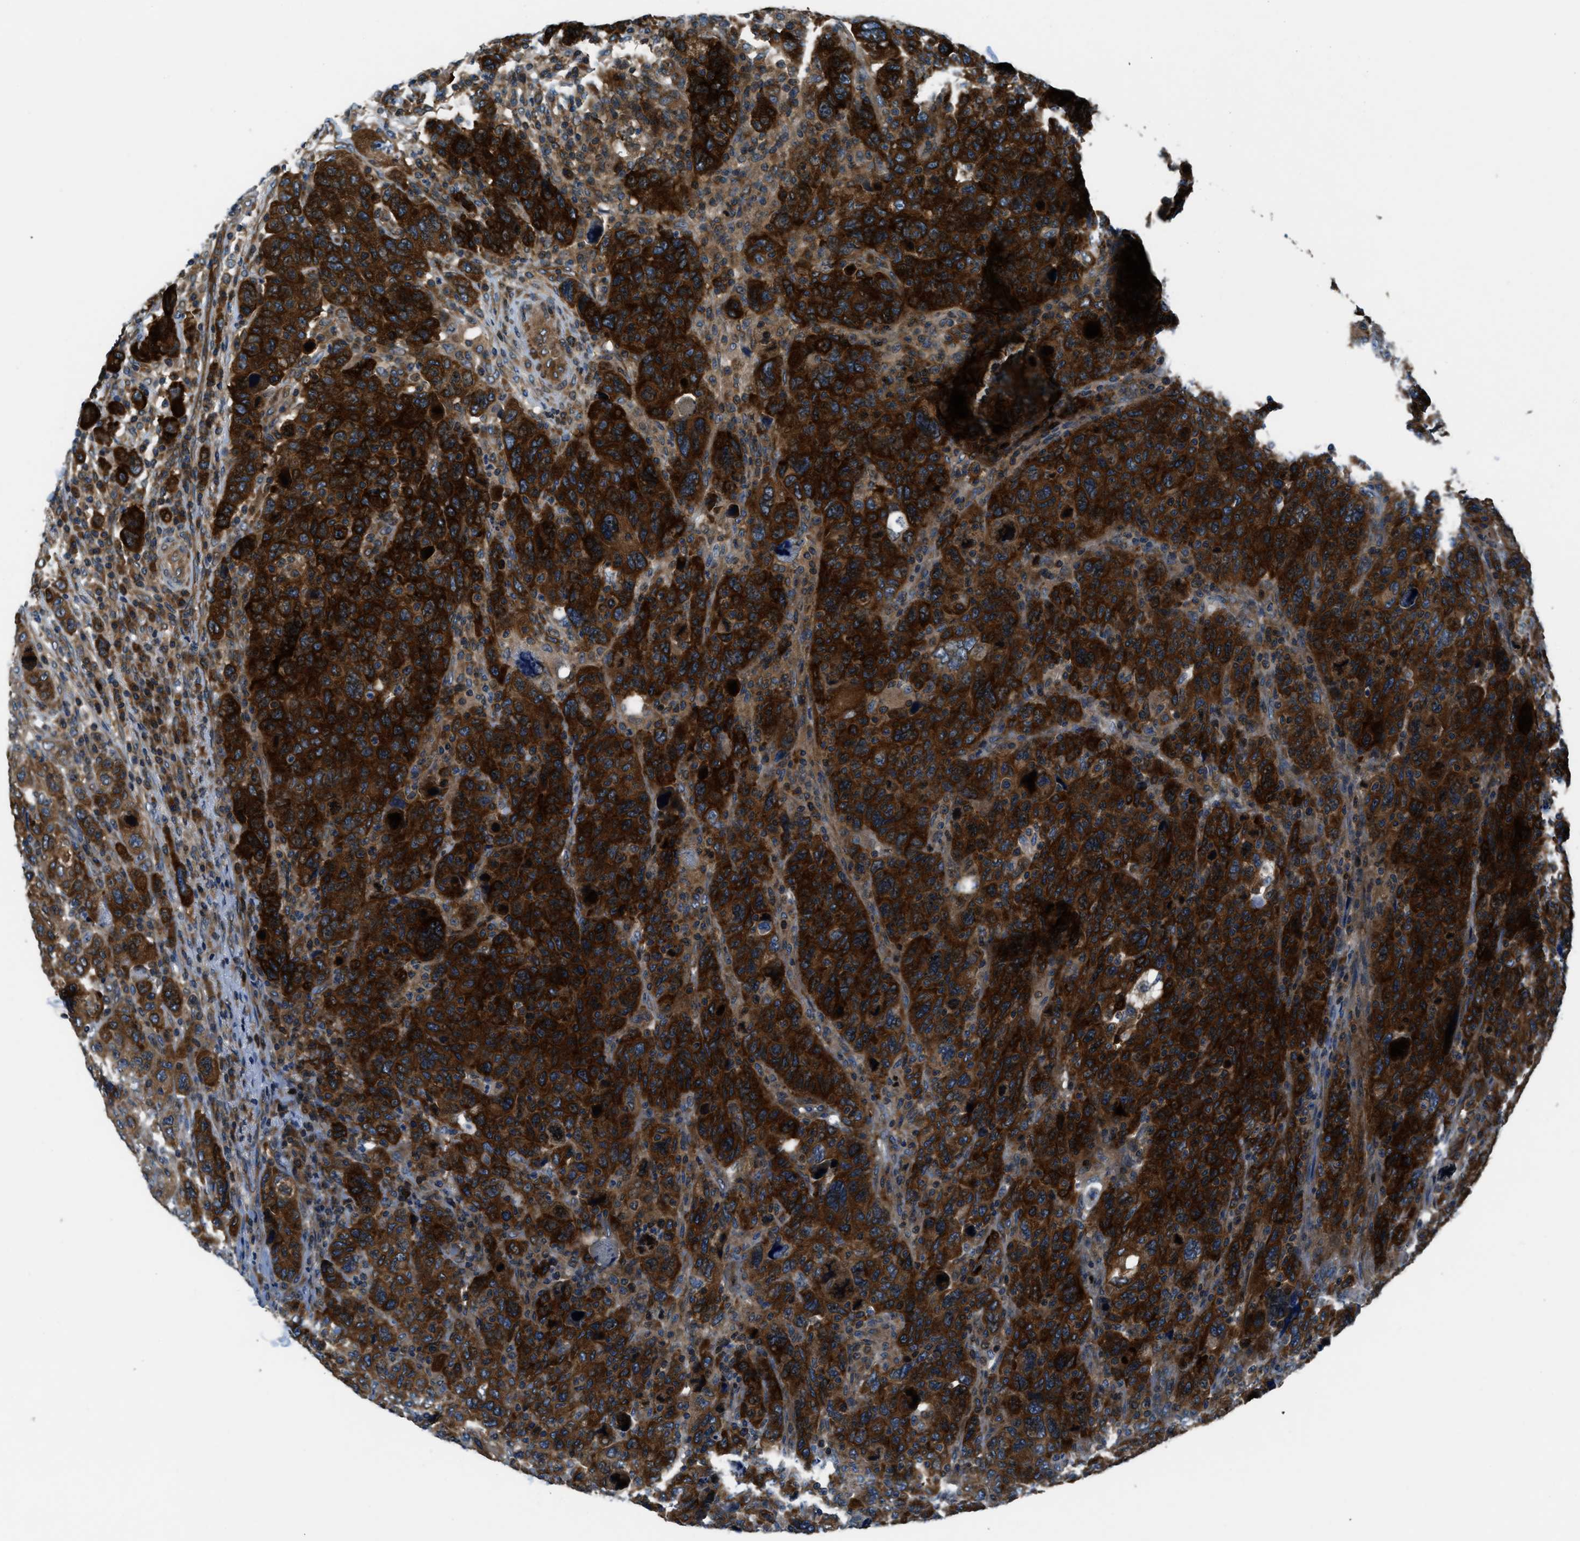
{"staining": {"intensity": "strong", "quantity": ">75%", "location": "cytoplasmic/membranous"}, "tissue": "breast cancer", "cell_type": "Tumor cells", "image_type": "cancer", "snomed": [{"axis": "morphology", "description": "Duct carcinoma"}, {"axis": "topography", "description": "Breast"}], "caption": "The micrograph displays a brown stain indicating the presence of a protein in the cytoplasmic/membranous of tumor cells in breast cancer.", "gene": "ARFGAP2", "patient": {"sex": "female", "age": 37}}